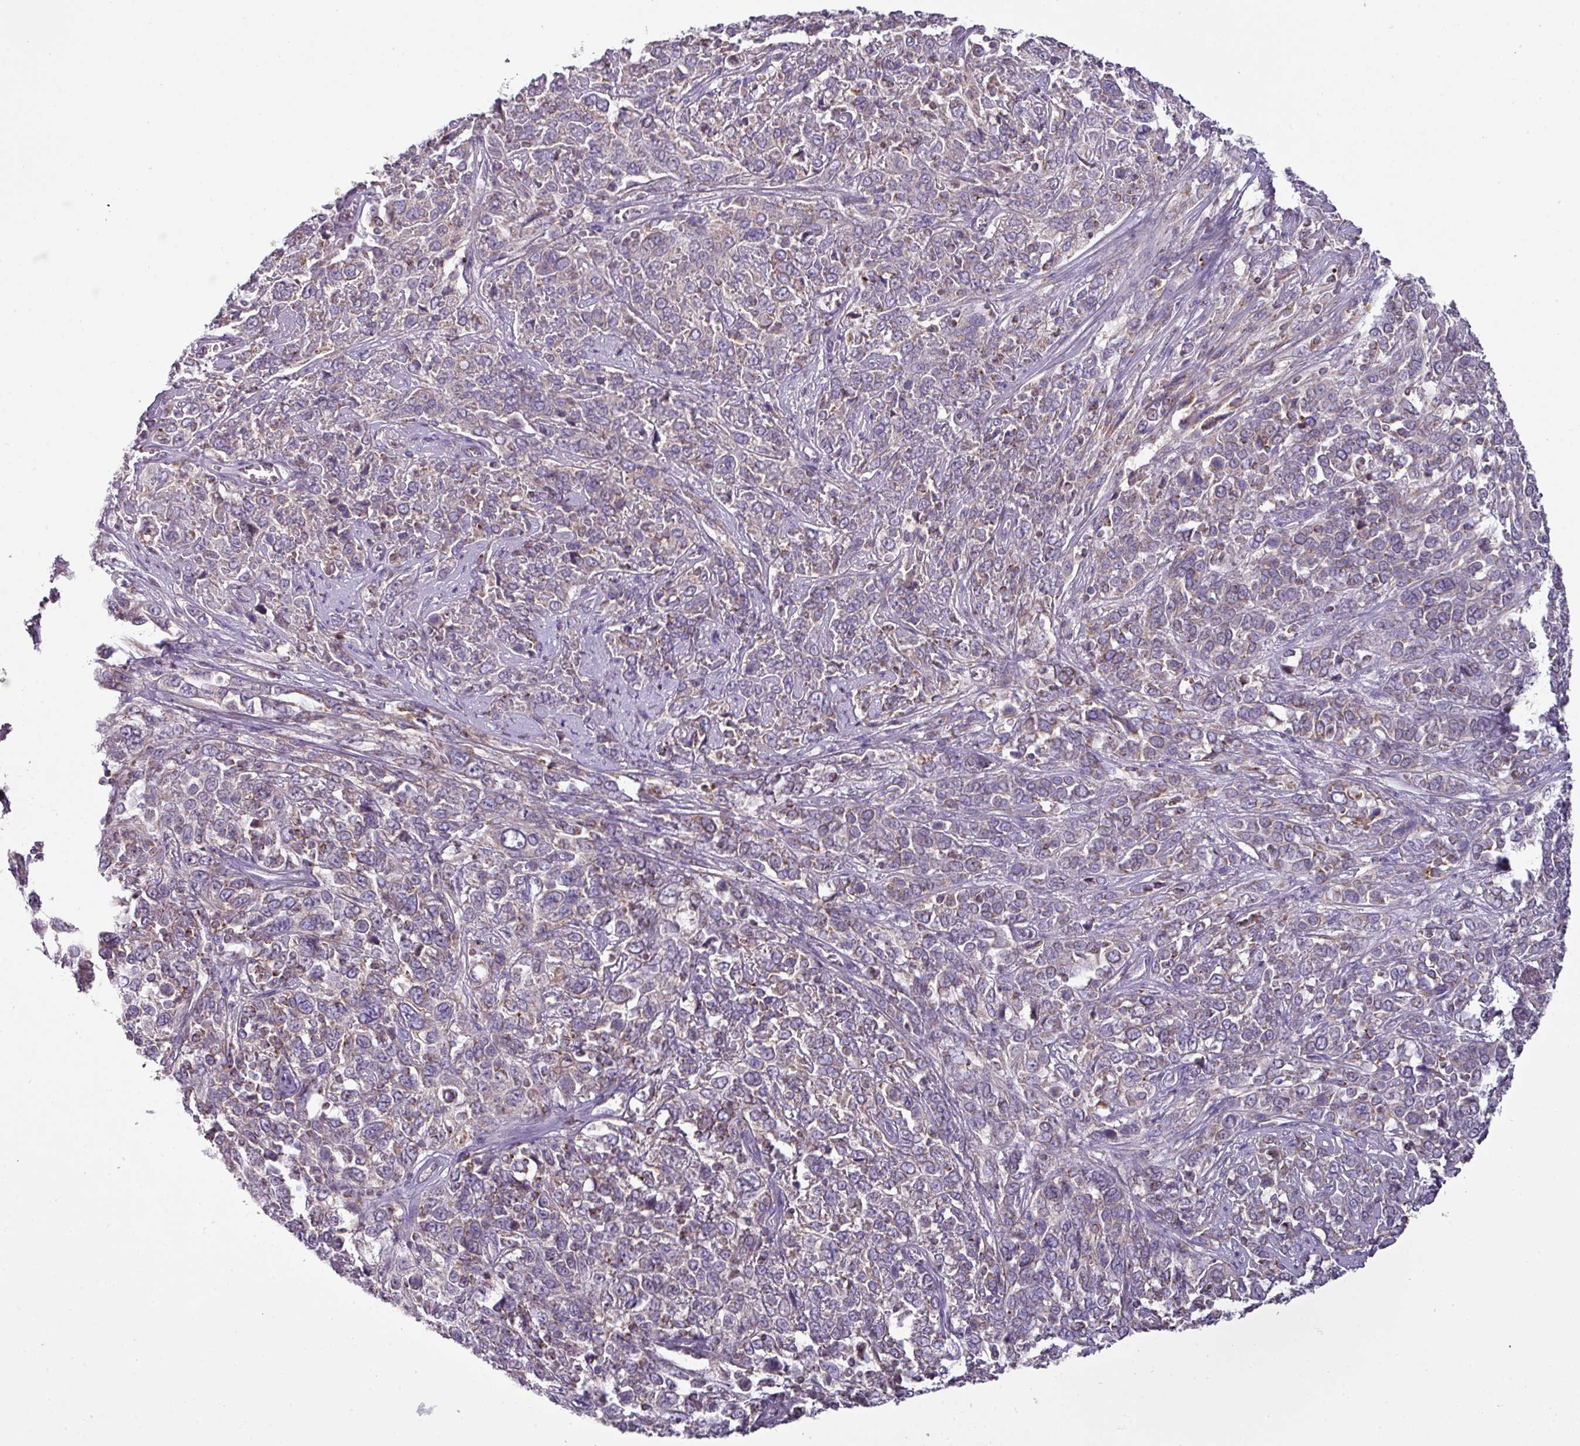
{"staining": {"intensity": "negative", "quantity": "none", "location": "none"}, "tissue": "cervical cancer", "cell_type": "Tumor cells", "image_type": "cancer", "snomed": [{"axis": "morphology", "description": "Squamous cell carcinoma, NOS"}, {"axis": "topography", "description": "Cervix"}], "caption": "DAB (3,3'-diaminobenzidine) immunohistochemical staining of cervical squamous cell carcinoma demonstrates no significant staining in tumor cells.", "gene": "TRAPPC1", "patient": {"sex": "female", "age": 46}}